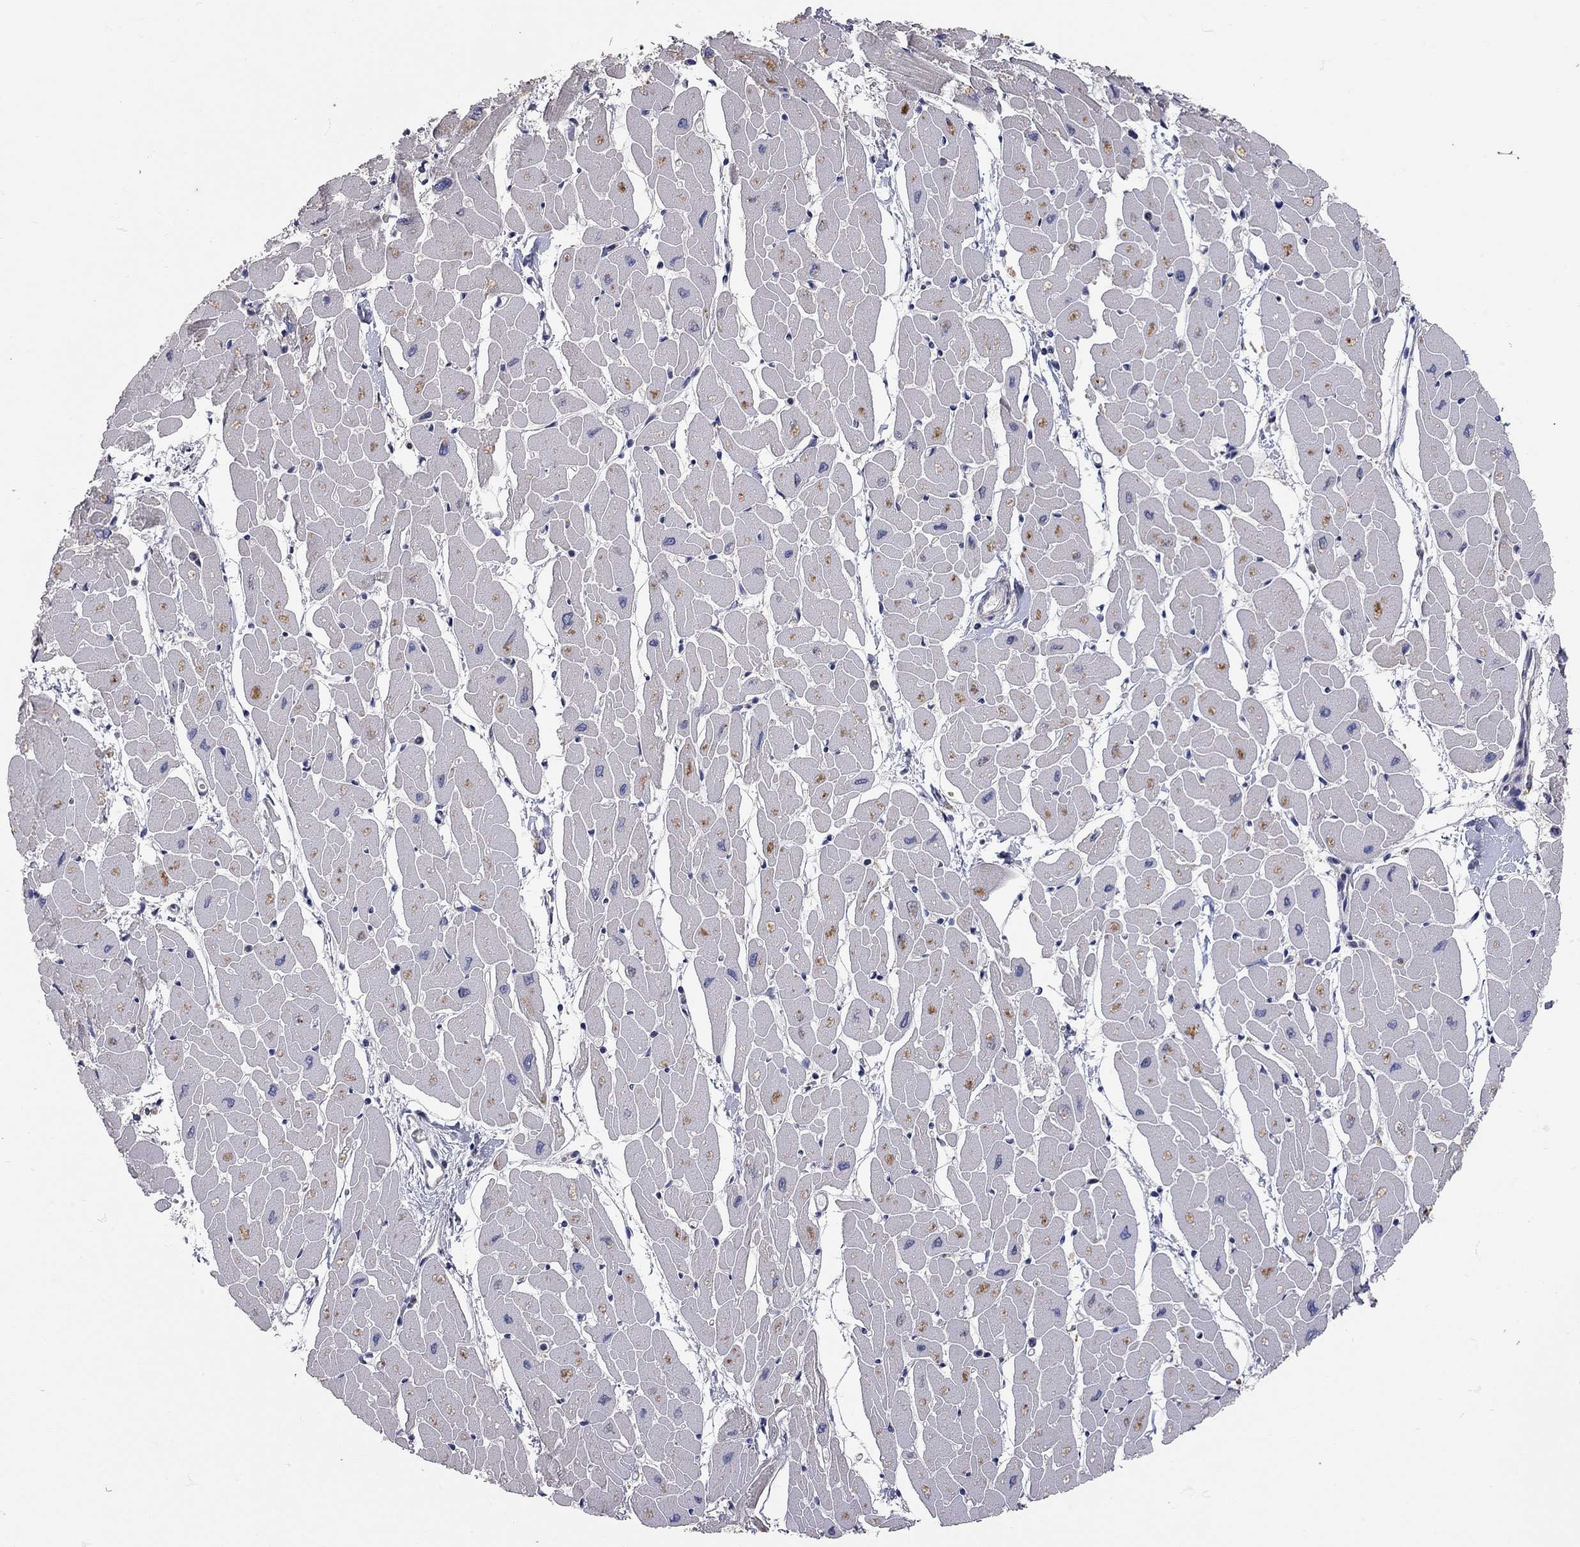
{"staining": {"intensity": "negative", "quantity": "none", "location": "none"}, "tissue": "heart muscle", "cell_type": "Cardiomyocytes", "image_type": "normal", "snomed": [{"axis": "morphology", "description": "Normal tissue, NOS"}, {"axis": "topography", "description": "Heart"}], "caption": "Immunohistochemistry (IHC) photomicrograph of normal heart muscle: human heart muscle stained with DAB (3,3'-diaminobenzidine) reveals no significant protein expression in cardiomyocytes.", "gene": "XAGE2", "patient": {"sex": "male", "age": 57}}